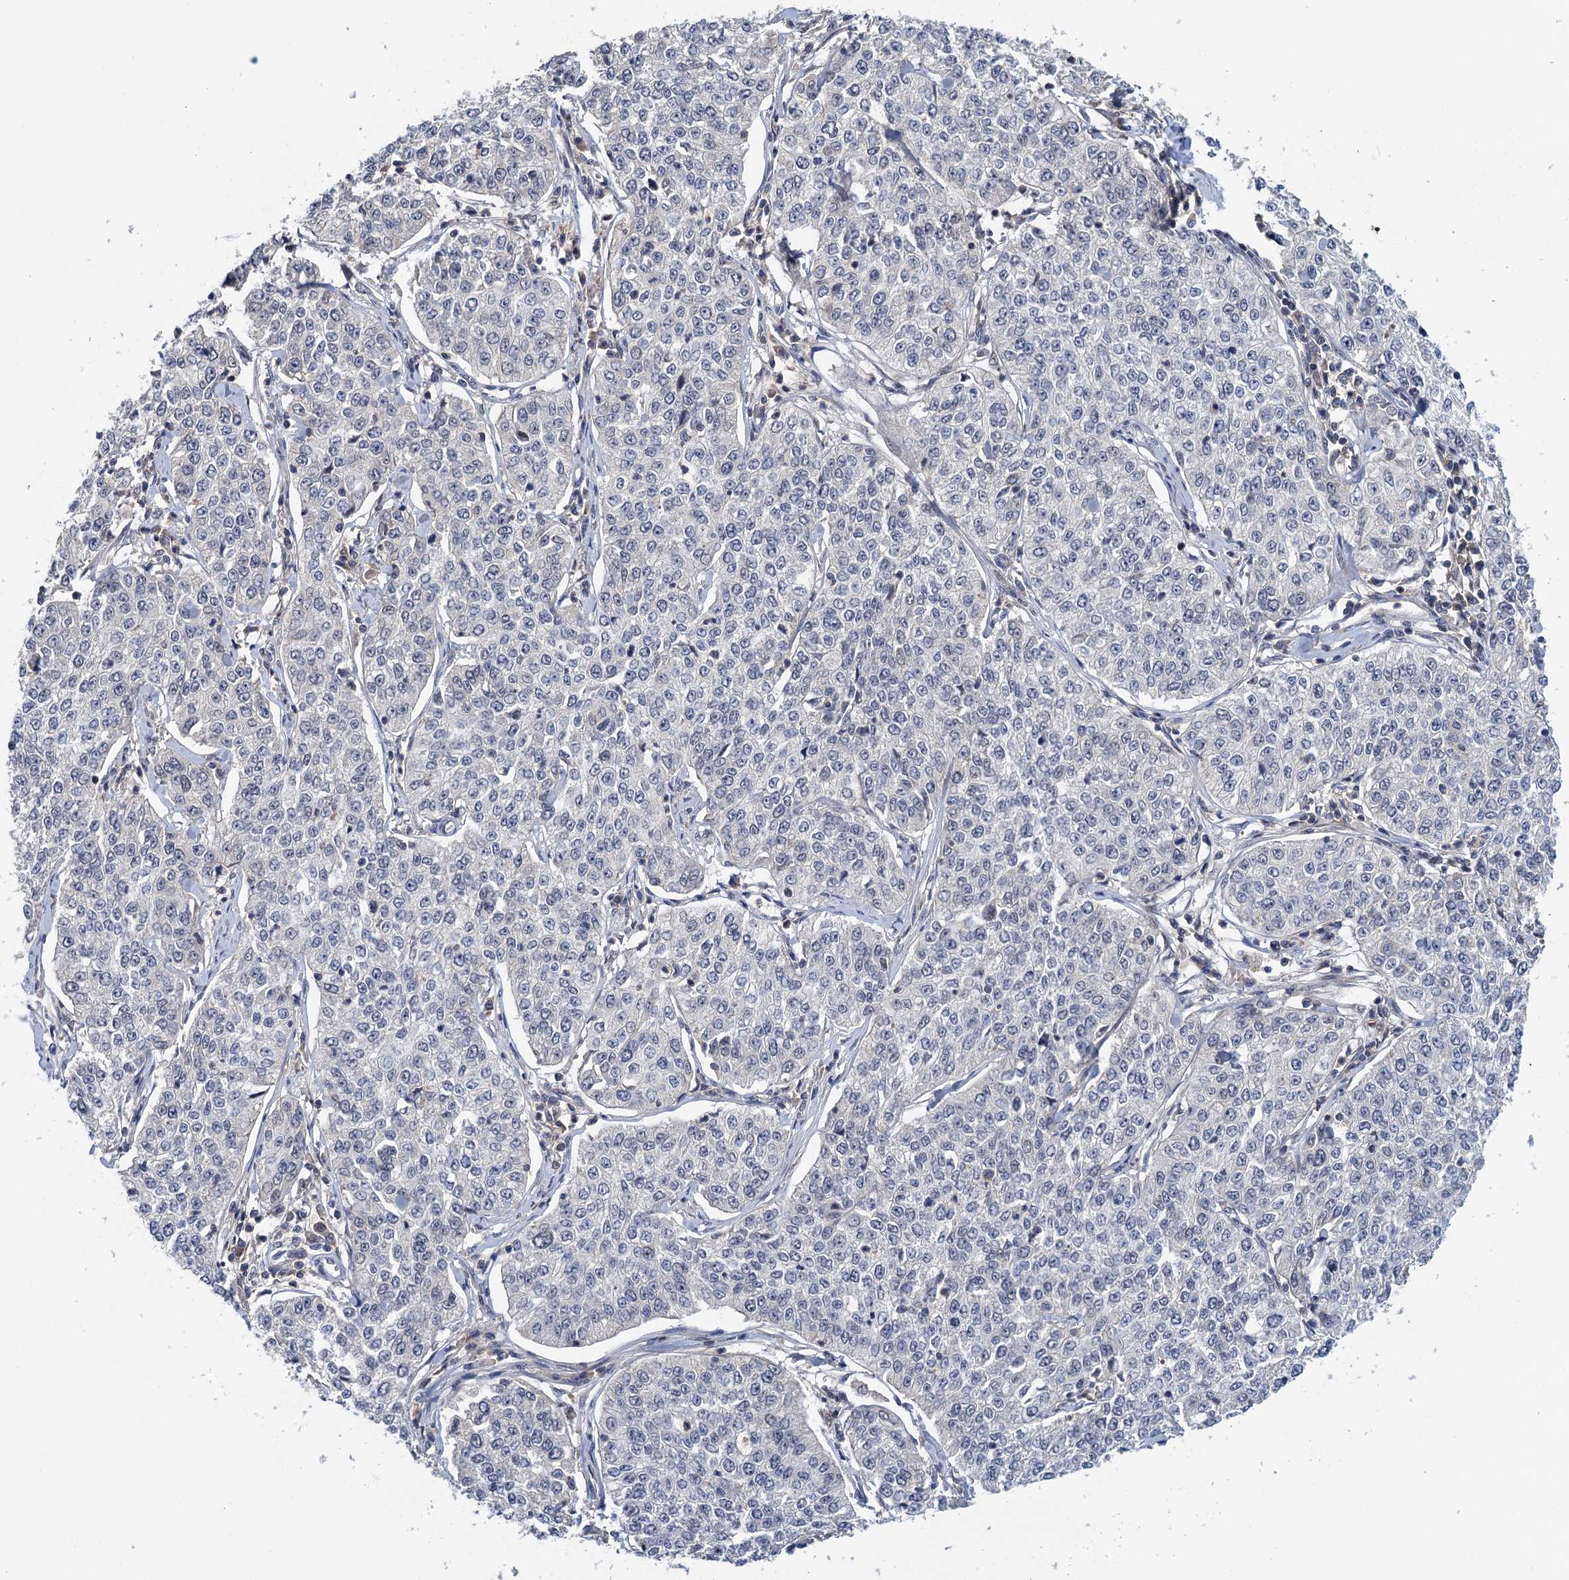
{"staining": {"intensity": "negative", "quantity": "none", "location": "none"}, "tissue": "cervical cancer", "cell_type": "Tumor cells", "image_type": "cancer", "snomed": [{"axis": "morphology", "description": "Squamous cell carcinoma, NOS"}, {"axis": "topography", "description": "Cervix"}], "caption": "Tumor cells show no significant protein expression in cervical squamous cell carcinoma.", "gene": "MDM1", "patient": {"sex": "female", "age": 35}}